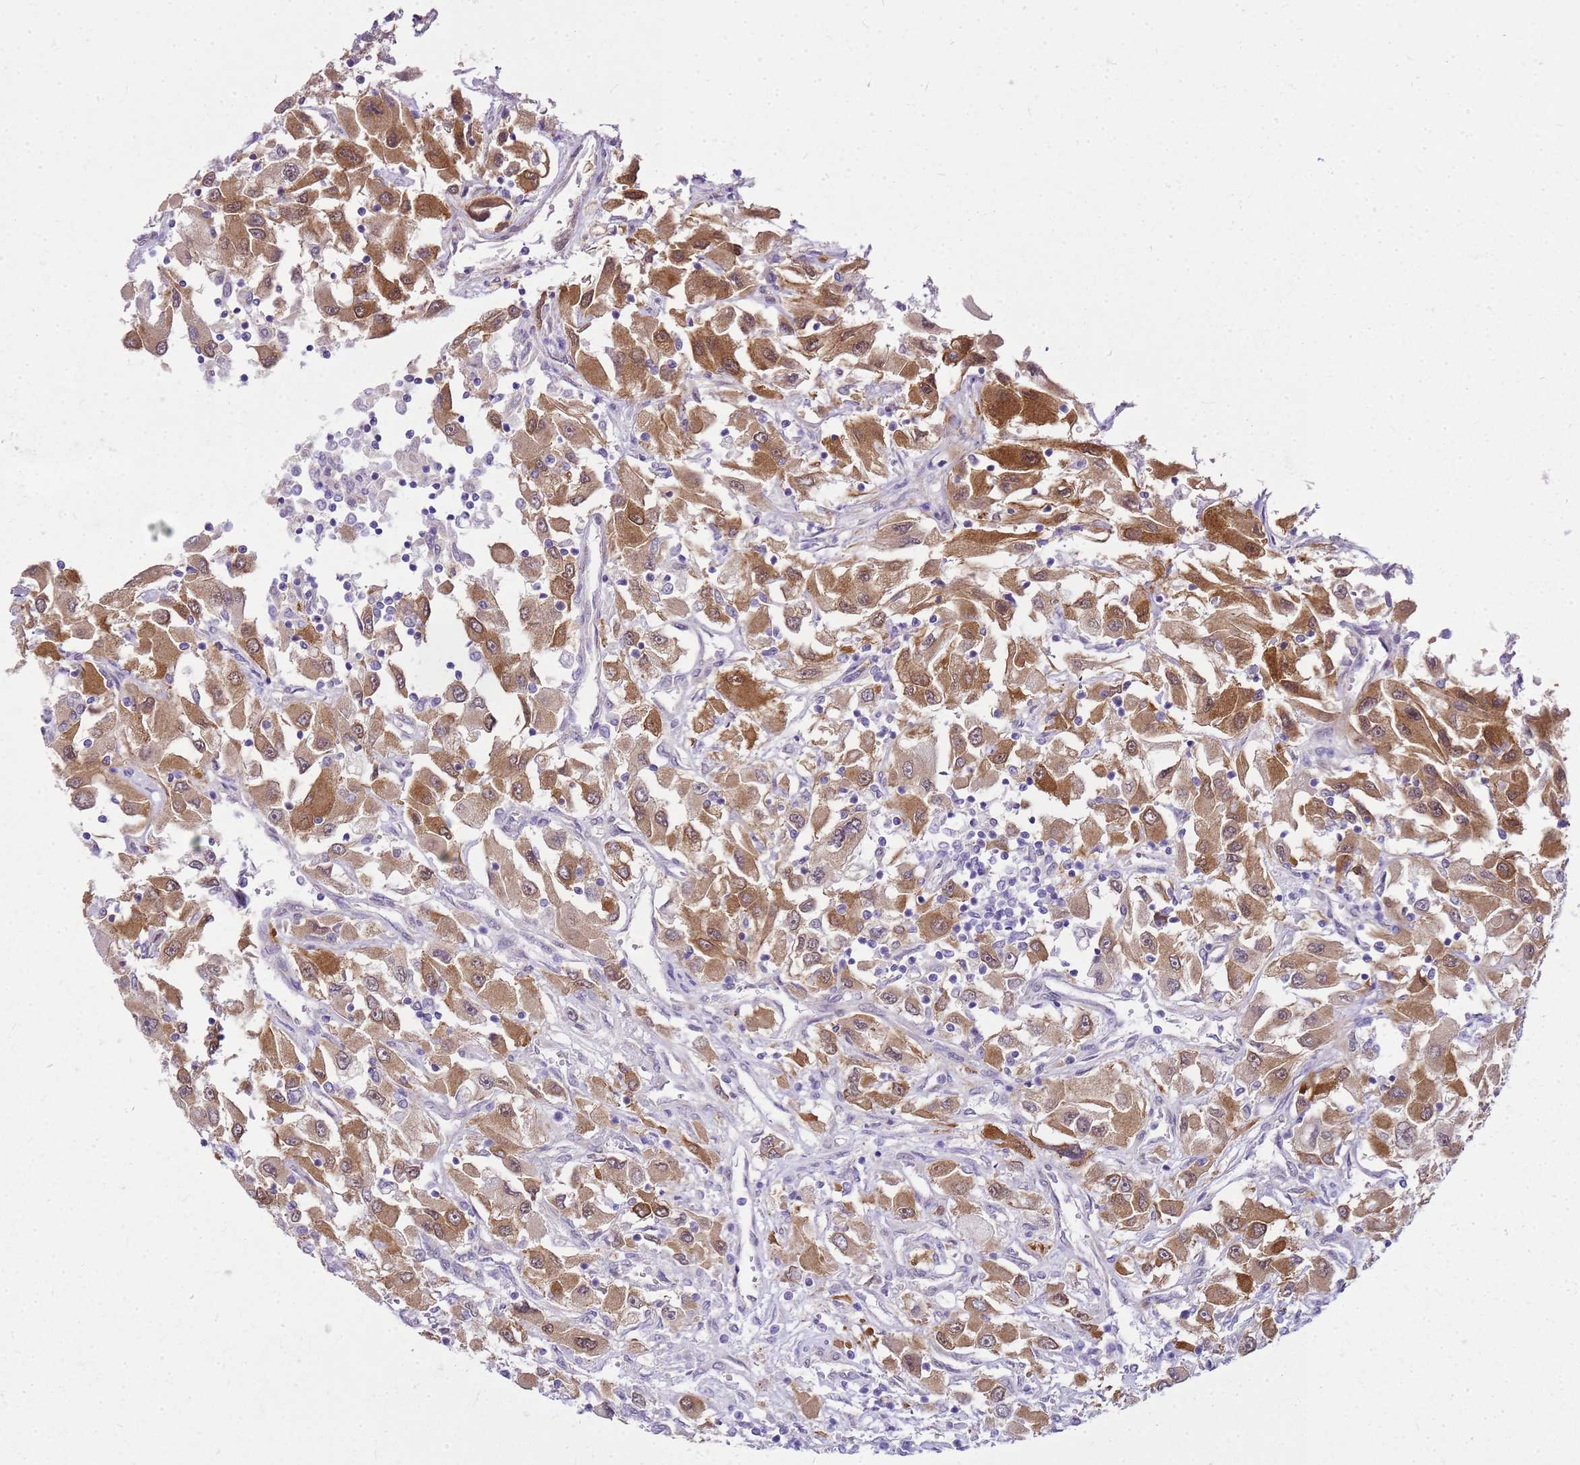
{"staining": {"intensity": "strong", "quantity": ">75%", "location": "cytoplasmic/membranous"}, "tissue": "renal cancer", "cell_type": "Tumor cells", "image_type": "cancer", "snomed": [{"axis": "morphology", "description": "Adenocarcinoma, NOS"}, {"axis": "topography", "description": "Kidney"}], "caption": "Renal adenocarcinoma stained for a protein demonstrates strong cytoplasmic/membranous positivity in tumor cells.", "gene": "HSPB1", "patient": {"sex": "female", "age": 52}}